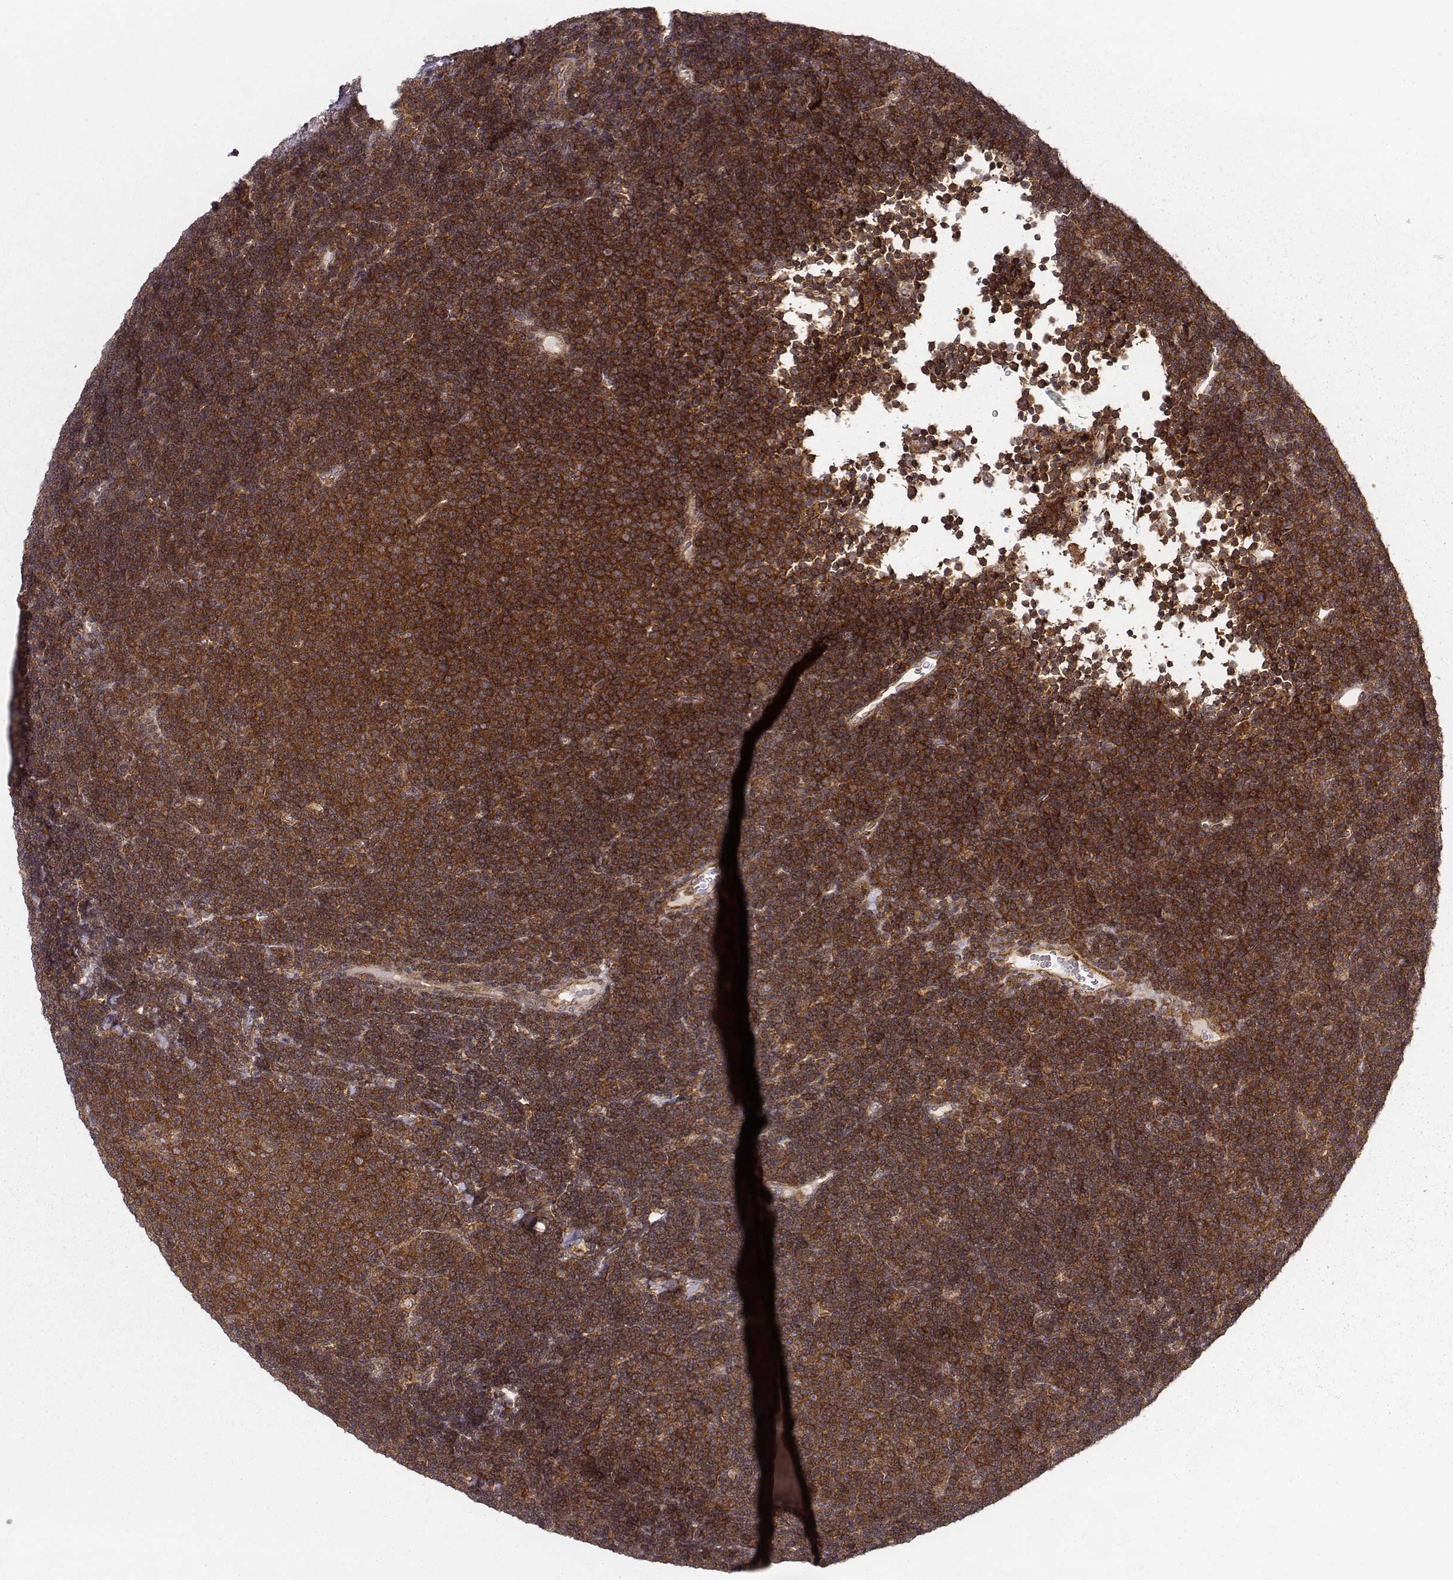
{"staining": {"intensity": "strong", "quantity": ">75%", "location": "cytoplasmic/membranous"}, "tissue": "lymphoma", "cell_type": "Tumor cells", "image_type": "cancer", "snomed": [{"axis": "morphology", "description": "Malignant lymphoma, non-Hodgkin's type, Low grade"}, {"axis": "topography", "description": "Brain"}], "caption": "IHC (DAB (3,3'-diaminobenzidine)) staining of human malignant lymphoma, non-Hodgkin's type (low-grade) displays strong cytoplasmic/membranous protein positivity in about >75% of tumor cells. The staining is performed using DAB brown chromogen to label protein expression. The nuclei are counter-stained blue using hematoxylin.", "gene": "VPS26A", "patient": {"sex": "female", "age": 66}}